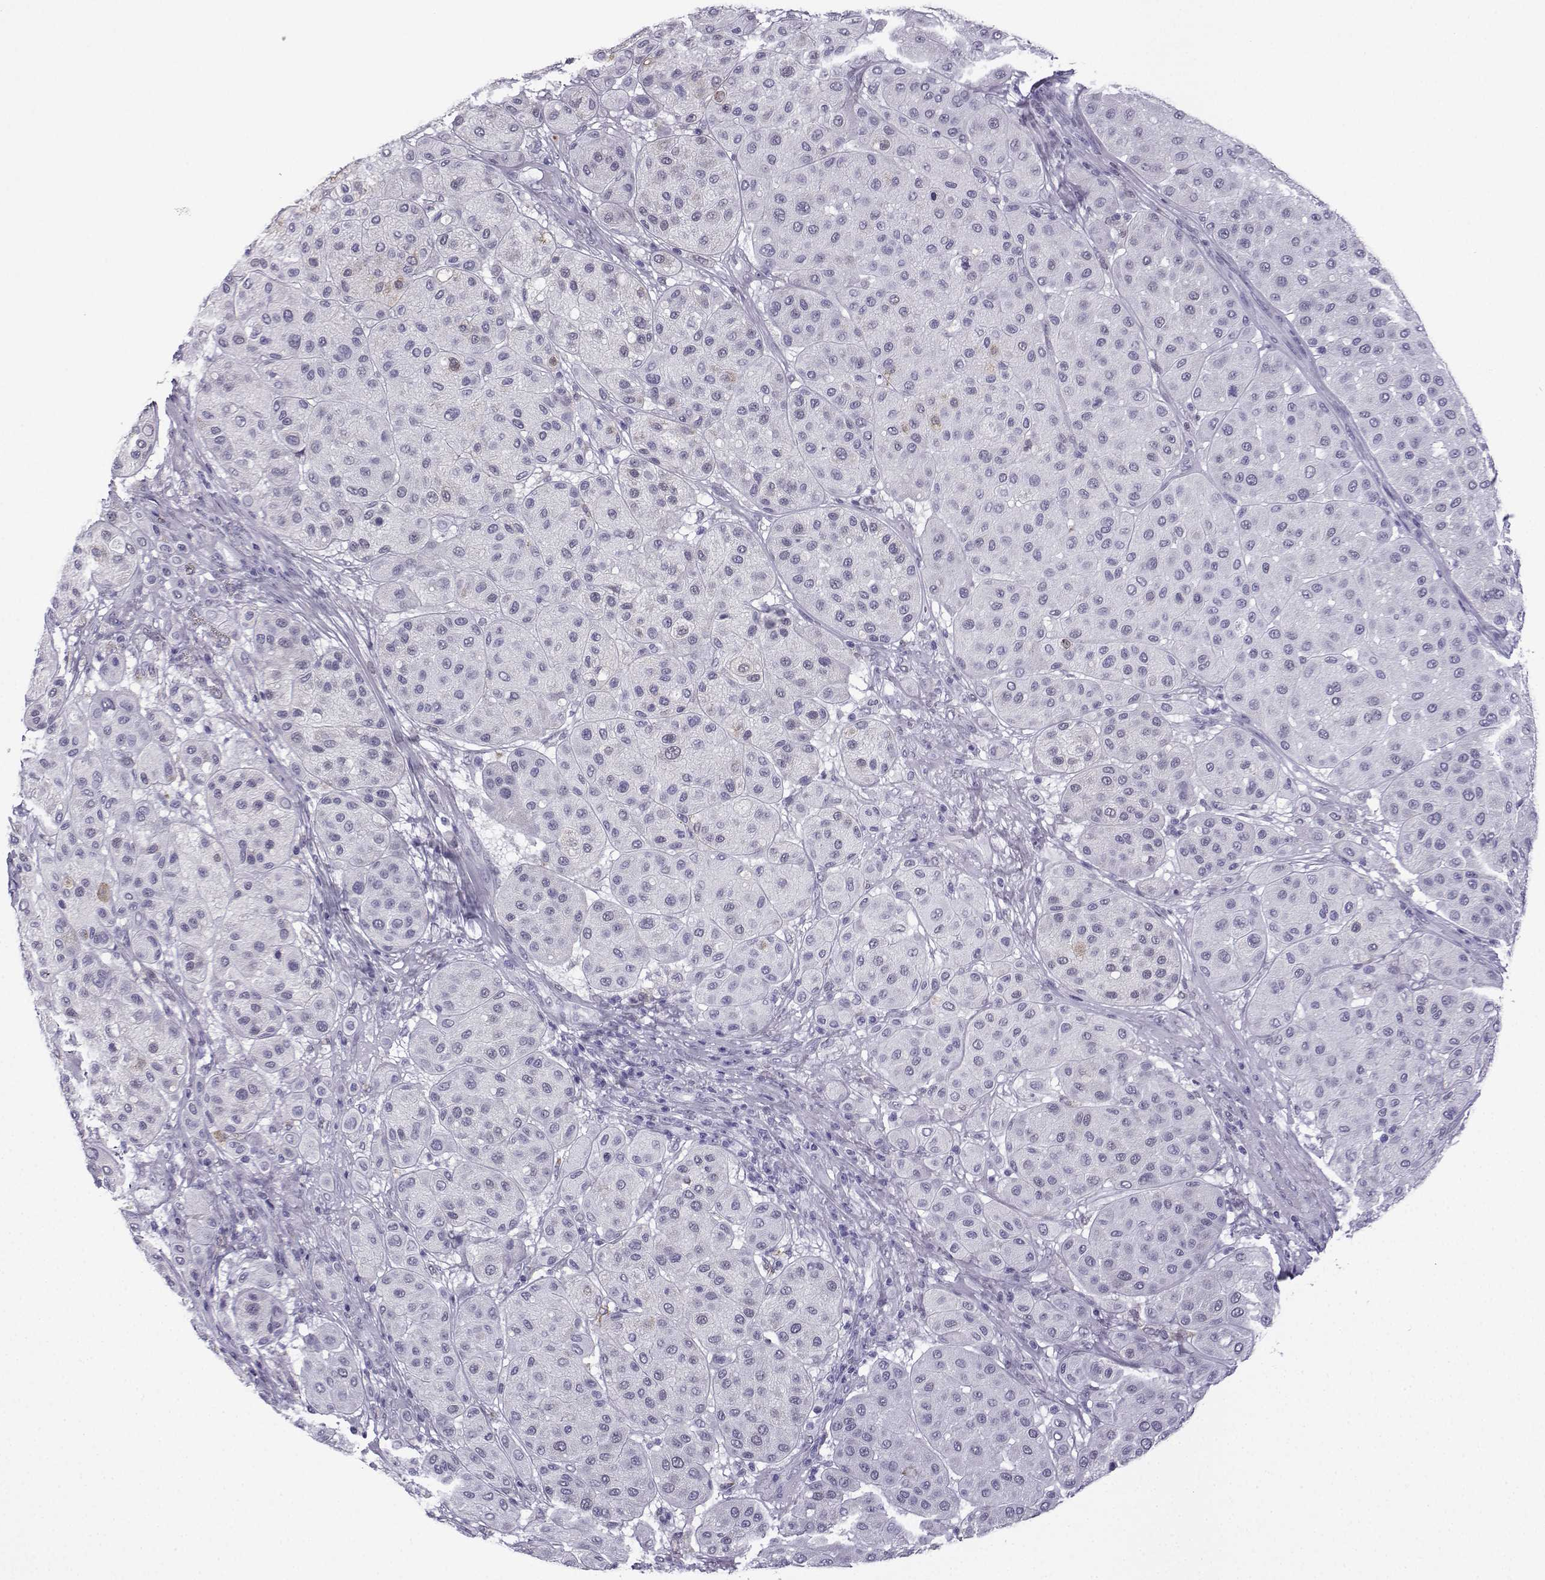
{"staining": {"intensity": "negative", "quantity": "none", "location": "none"}, "tissue": "melanoma", "cell_type": "Tumor cells", "image_type": "cancer", "snomed": [{"axis": "morphology", "description": "Malignant melanoma, Metastatic site"}, {"axis": "topography", "description": "Smooth muscle"}], "caption": "This is a micrograph of immunohistochemistry (IHC) staining of malignant melanoma (metastatic site), which shows no staining in tumor cells.", "gene": "MRGBP", "patient": {"sex": "male", "age": 41}}